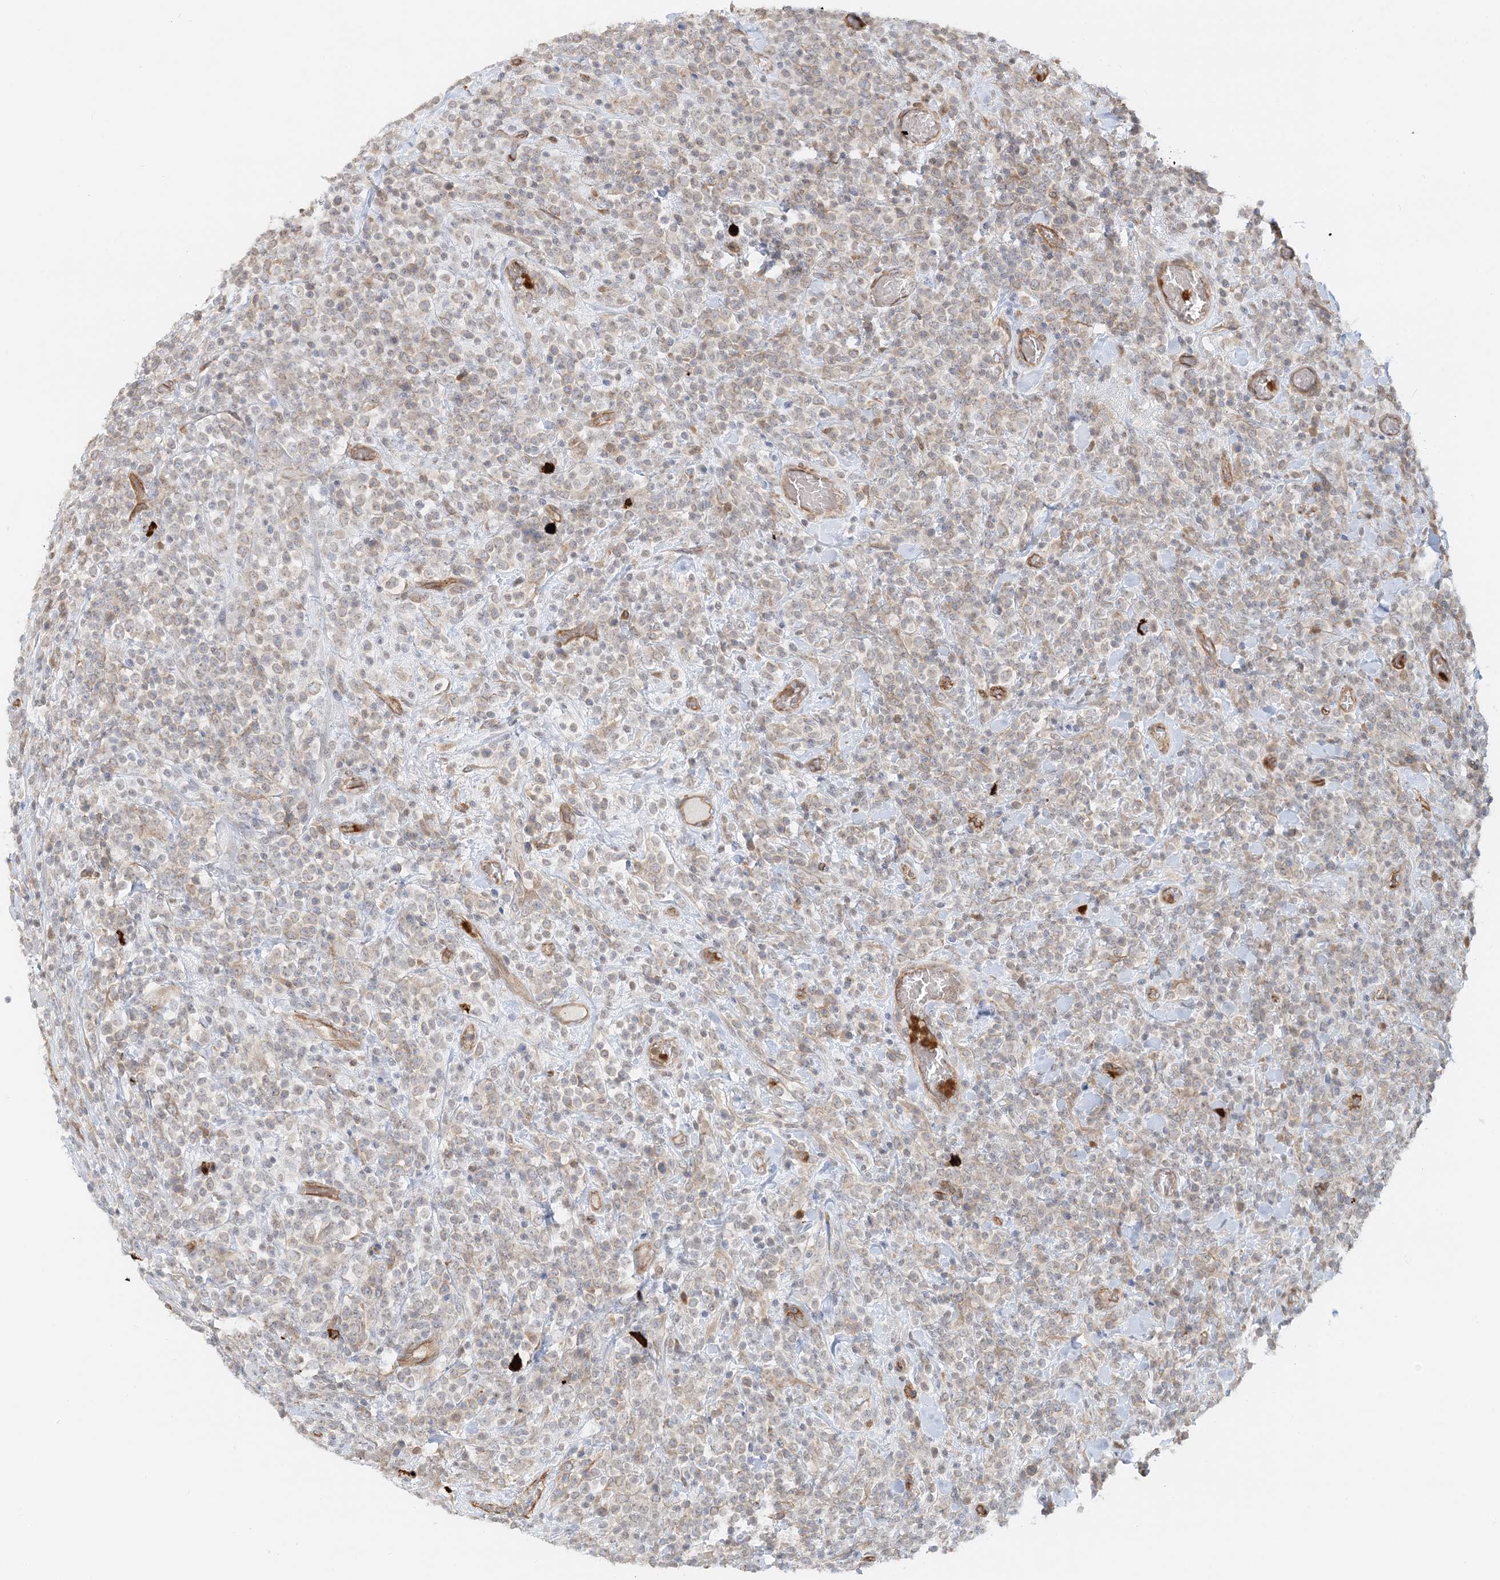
{"staining": {"intensity": "weak", "quantity": "<25%", "location": "cytoplasmic/membranous"}, "tissue": "lymphoma", "cell_type": "Tumor cells", "image_type": "cancer", "snomed": [{"axis": "morphology", "description": "Malignant lymphoma, non-Hodgkin's type, High grade"}, {"axis": "topography", "description": "Colon"}], "caption": "DAB (3,3'-diaminobenzidine) immunohistochemical staining of human high-grade malignant lymphoma, non-Hodgkin's type displays no significant expression in tumor cells.", "gene": "DNAH1", "patient": {"sex": "female", "age": 53}}